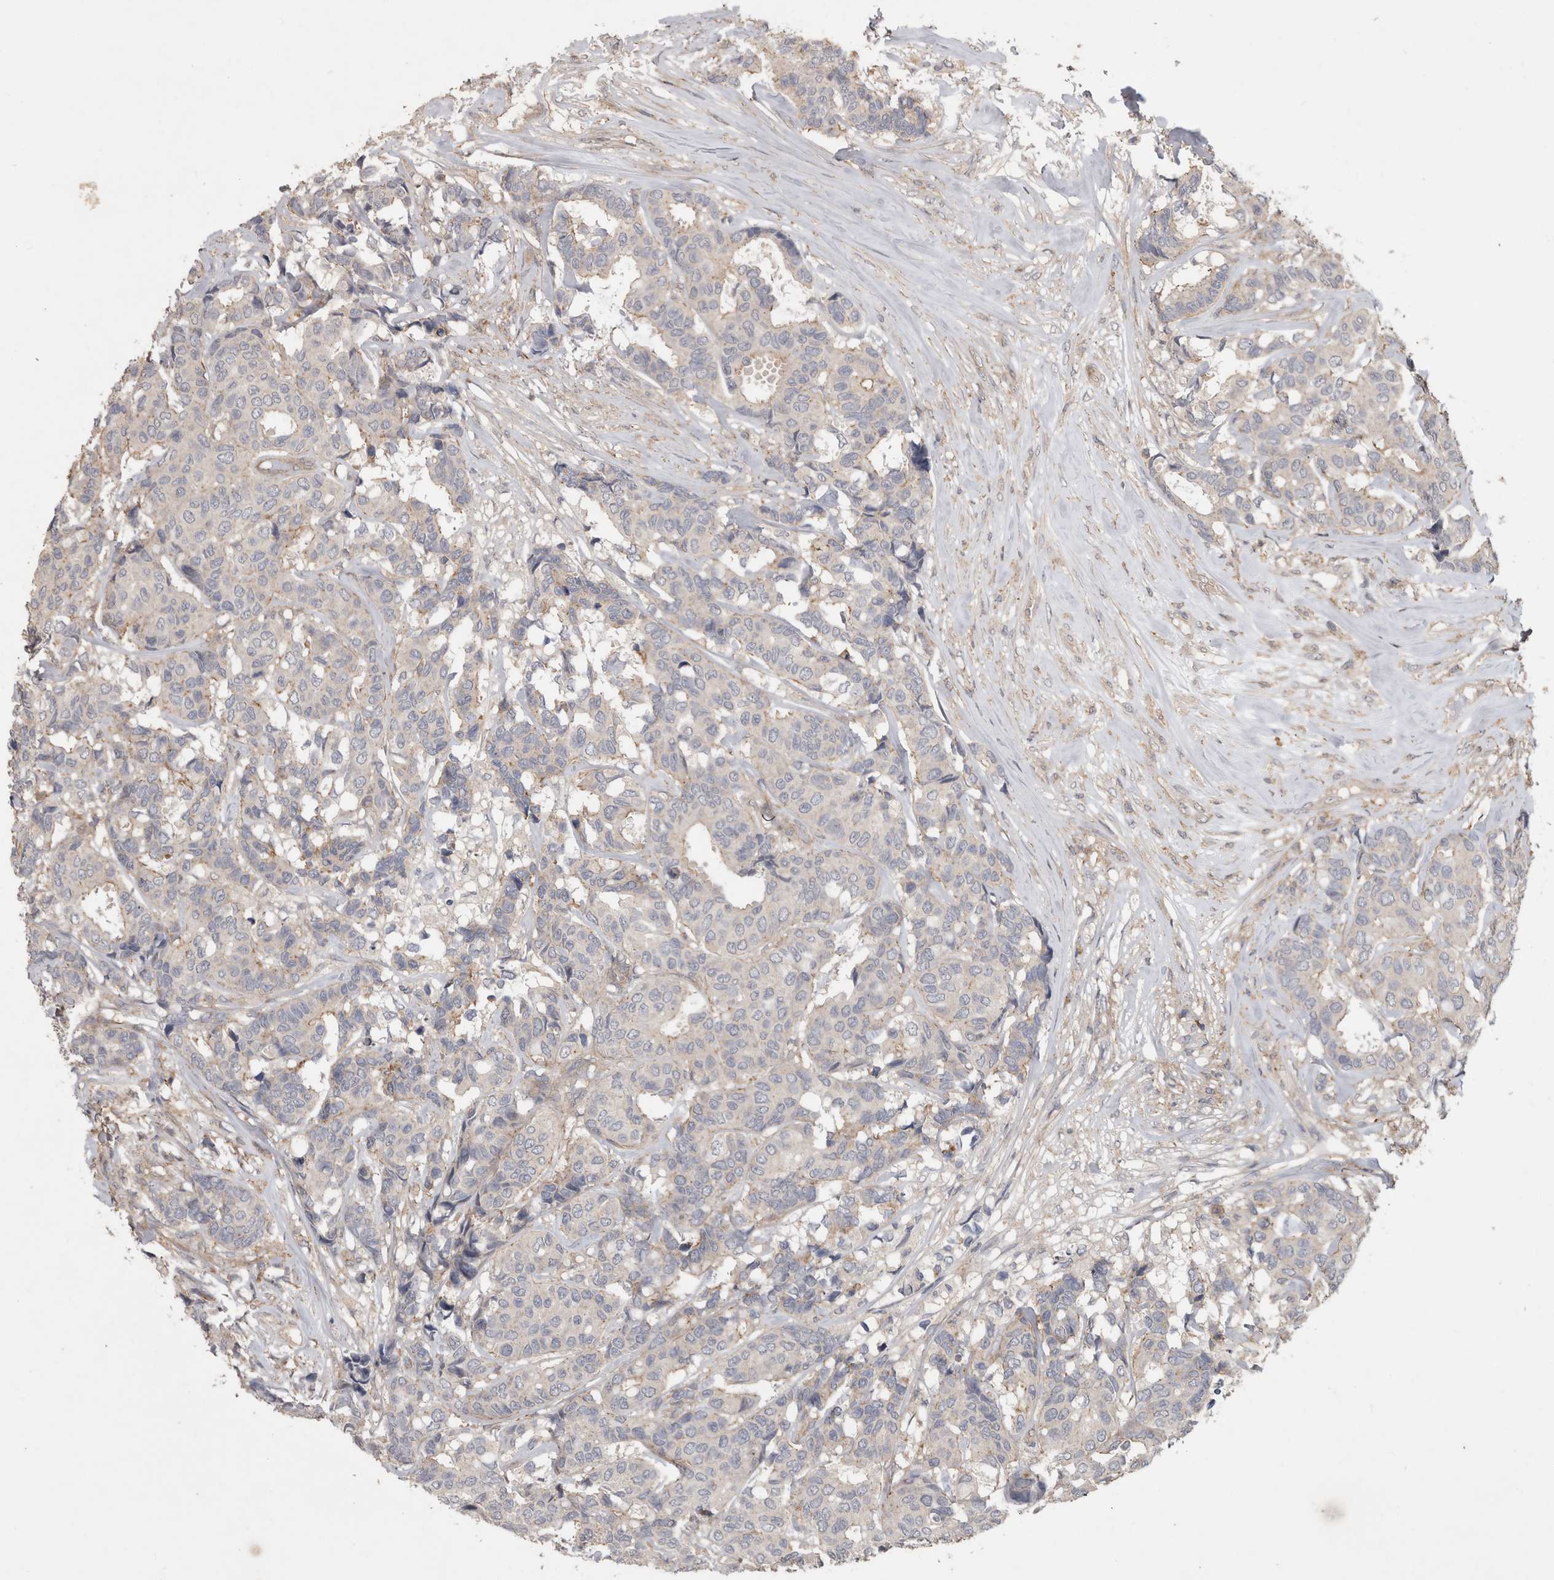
{"staining": {"intensity": "weak", "quantity": "<25%", "location": "cytoplasmic/membranous"}, "tissue": "breast cancer", "cell_type": "Tumor cells", "image_type": "cancer", "snomed": [{"axis": "morphology", "description": "Duct carcinoma"}, {"axis": "topography", "description": "Breast"}], "caption": "IHC micrograph of neoplastic tissue: human breast cancer stained with DAB shows no significant protein staining in tumor cells.", "gene": "SPATA48", "patient": {"sex": "female", "age": 87}}